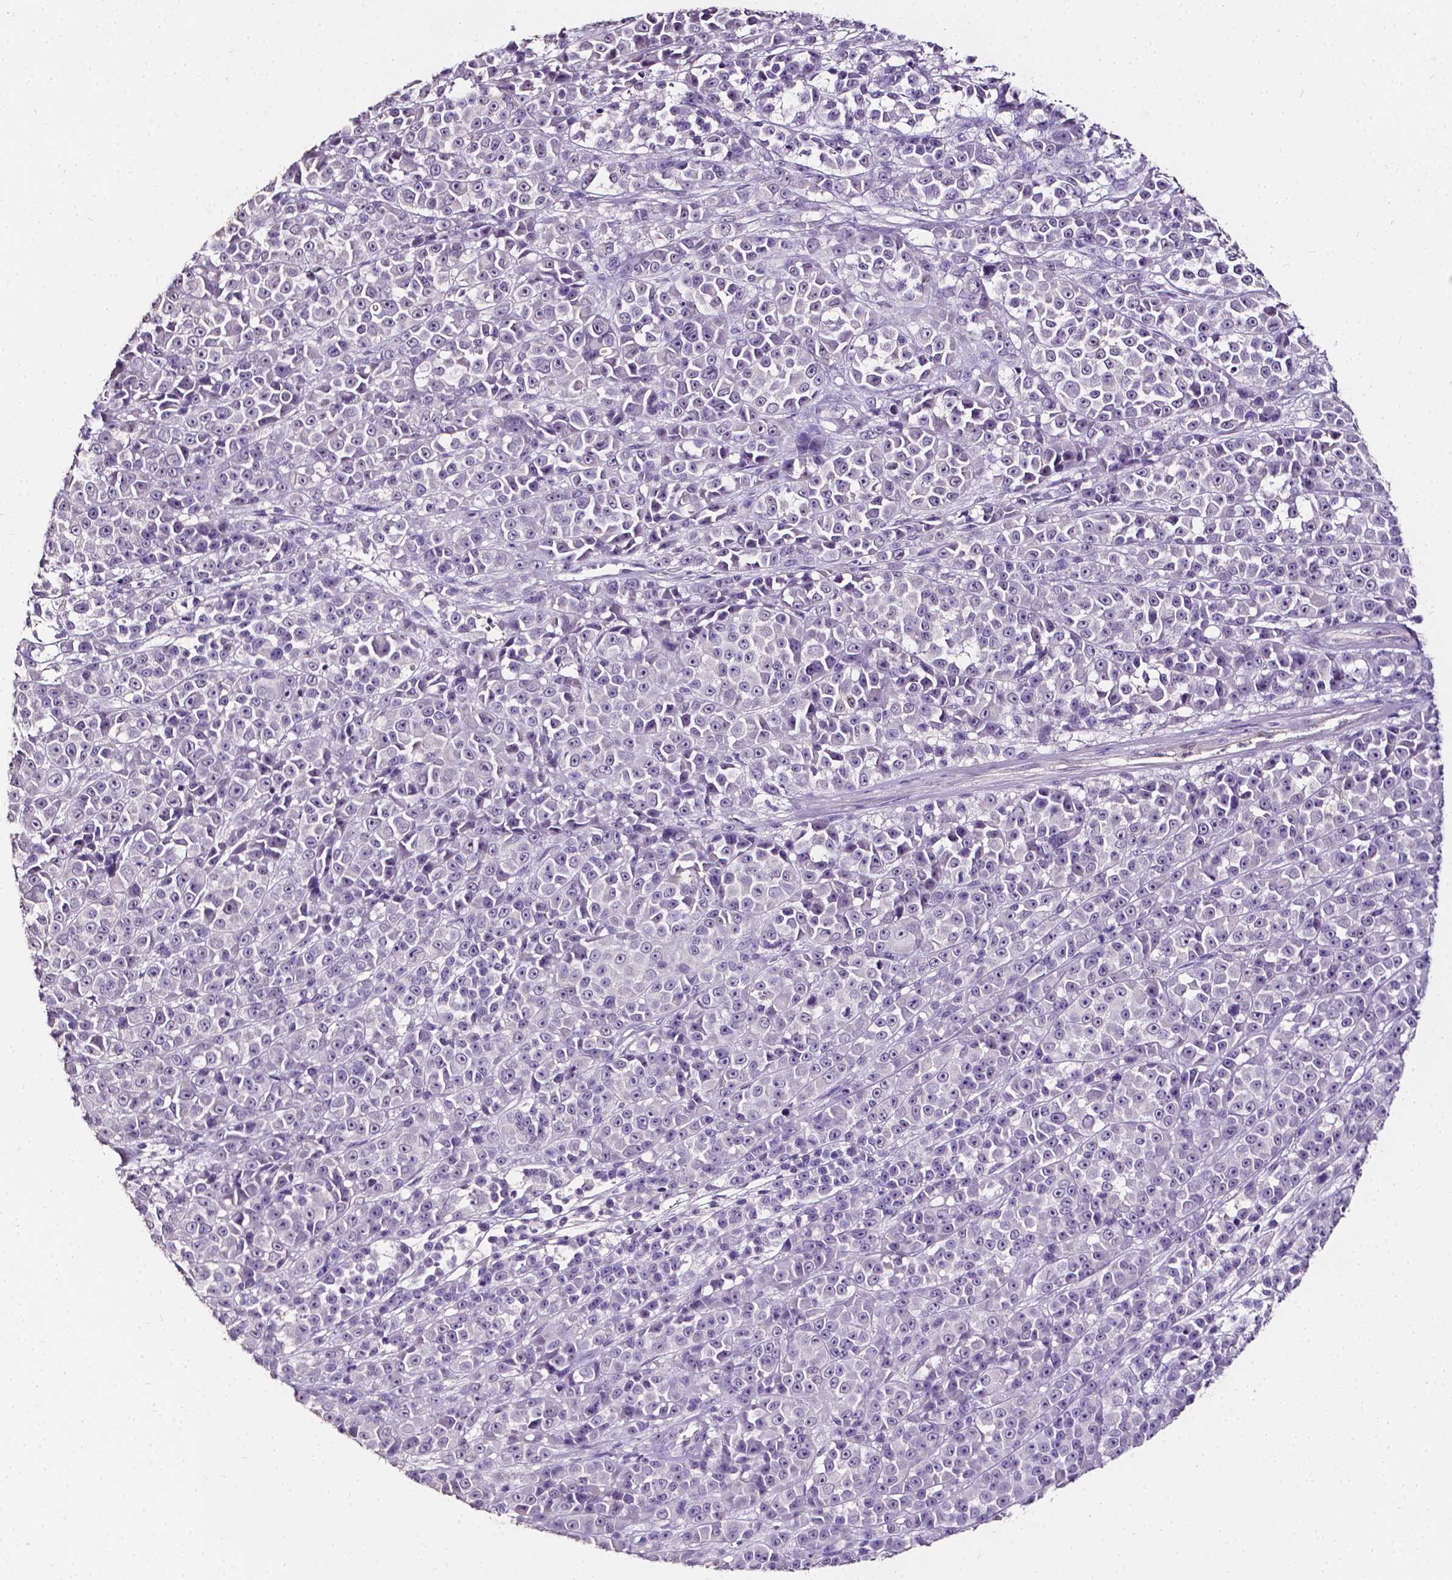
{"staining": {"intensity": "negative", "quantity": "none", "location": "none"}, "tissue": "melanoma", "cell_type": "Tumor cells", "image_type": "cancer", "snomed": [{"axis": "morphology", "description": "Malignant melanoma, NOS"}, {"axis": "topography", "description": "Skin"}, {"axis": "topography", "description": "Skin of back"}], "caption": "Tumor cells show no significant protein expression in malignant melanoma. Brightfield microscopy of IHC stained with DAB (brown) and hematoxylin (blue), captured at high magnification.", "gene": "PSAT1", "patient": {"sex": "male", "age": 91}}